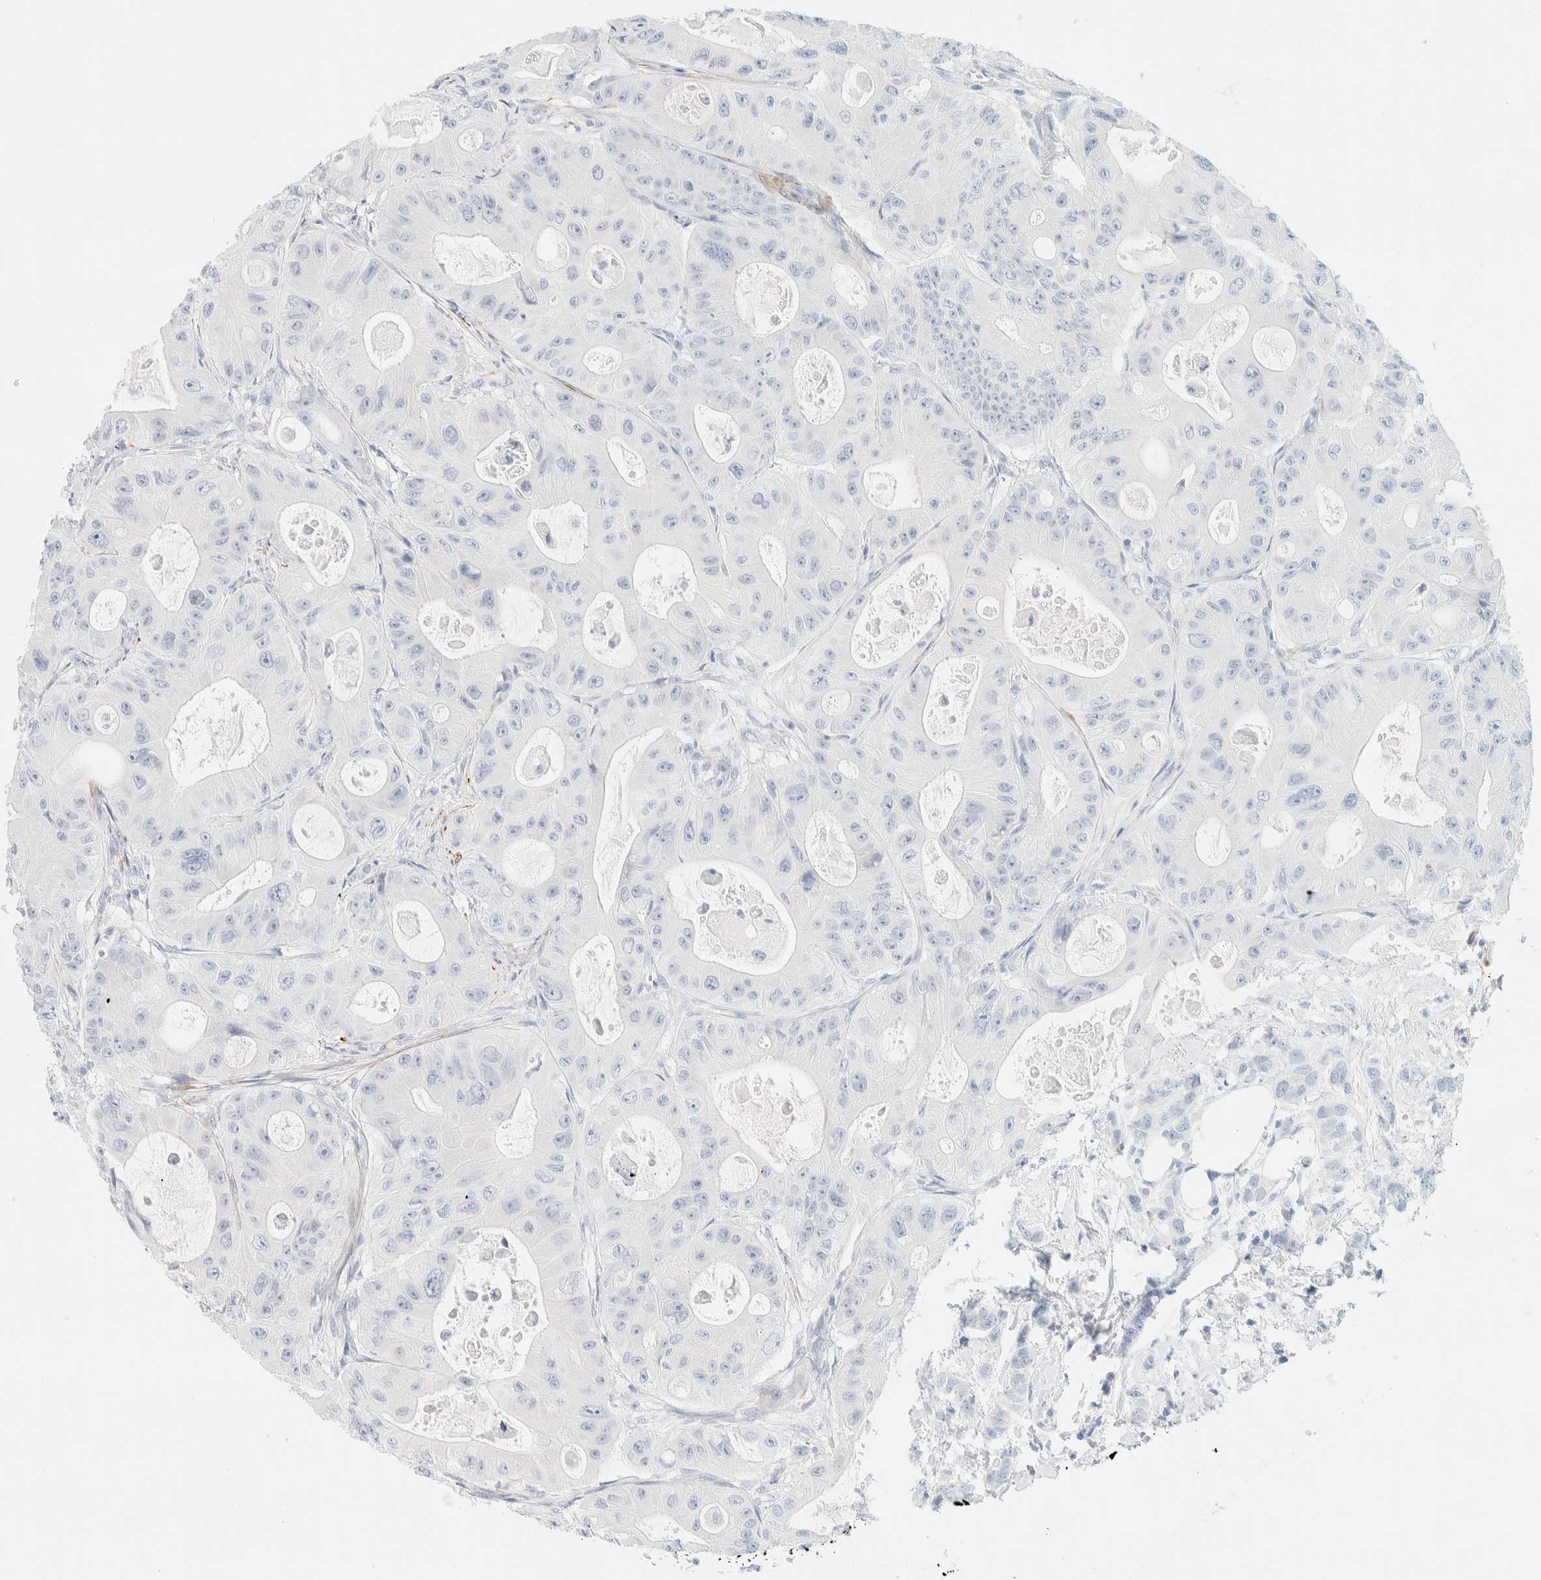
{"staining": {"intensity": "negative", "quantity": "none", "location": "none"}, "tissue": "colorectal cancer", "cell_type": "Tumor cells", "image_type": "cancer", "snomed": [{"axis": "morphology", "description": "Adenocarcinoma, NOS"}, {"axis": "topography", "description": "Colon"}], "caption": "A high-resolution micrograph shows IHC staining of colorectal cancer (adenocarcinoma), which displays no significant staining in tumor cells. The staining was performed using DAB (3,3'-diaminobenzidine) to visualize the protein expression in brown, while the nuclei were stained in blue with hematoxylin (Magnification: 20x).", "gene": "AFMID", "patient": {"sex": "female", "age": 46}}